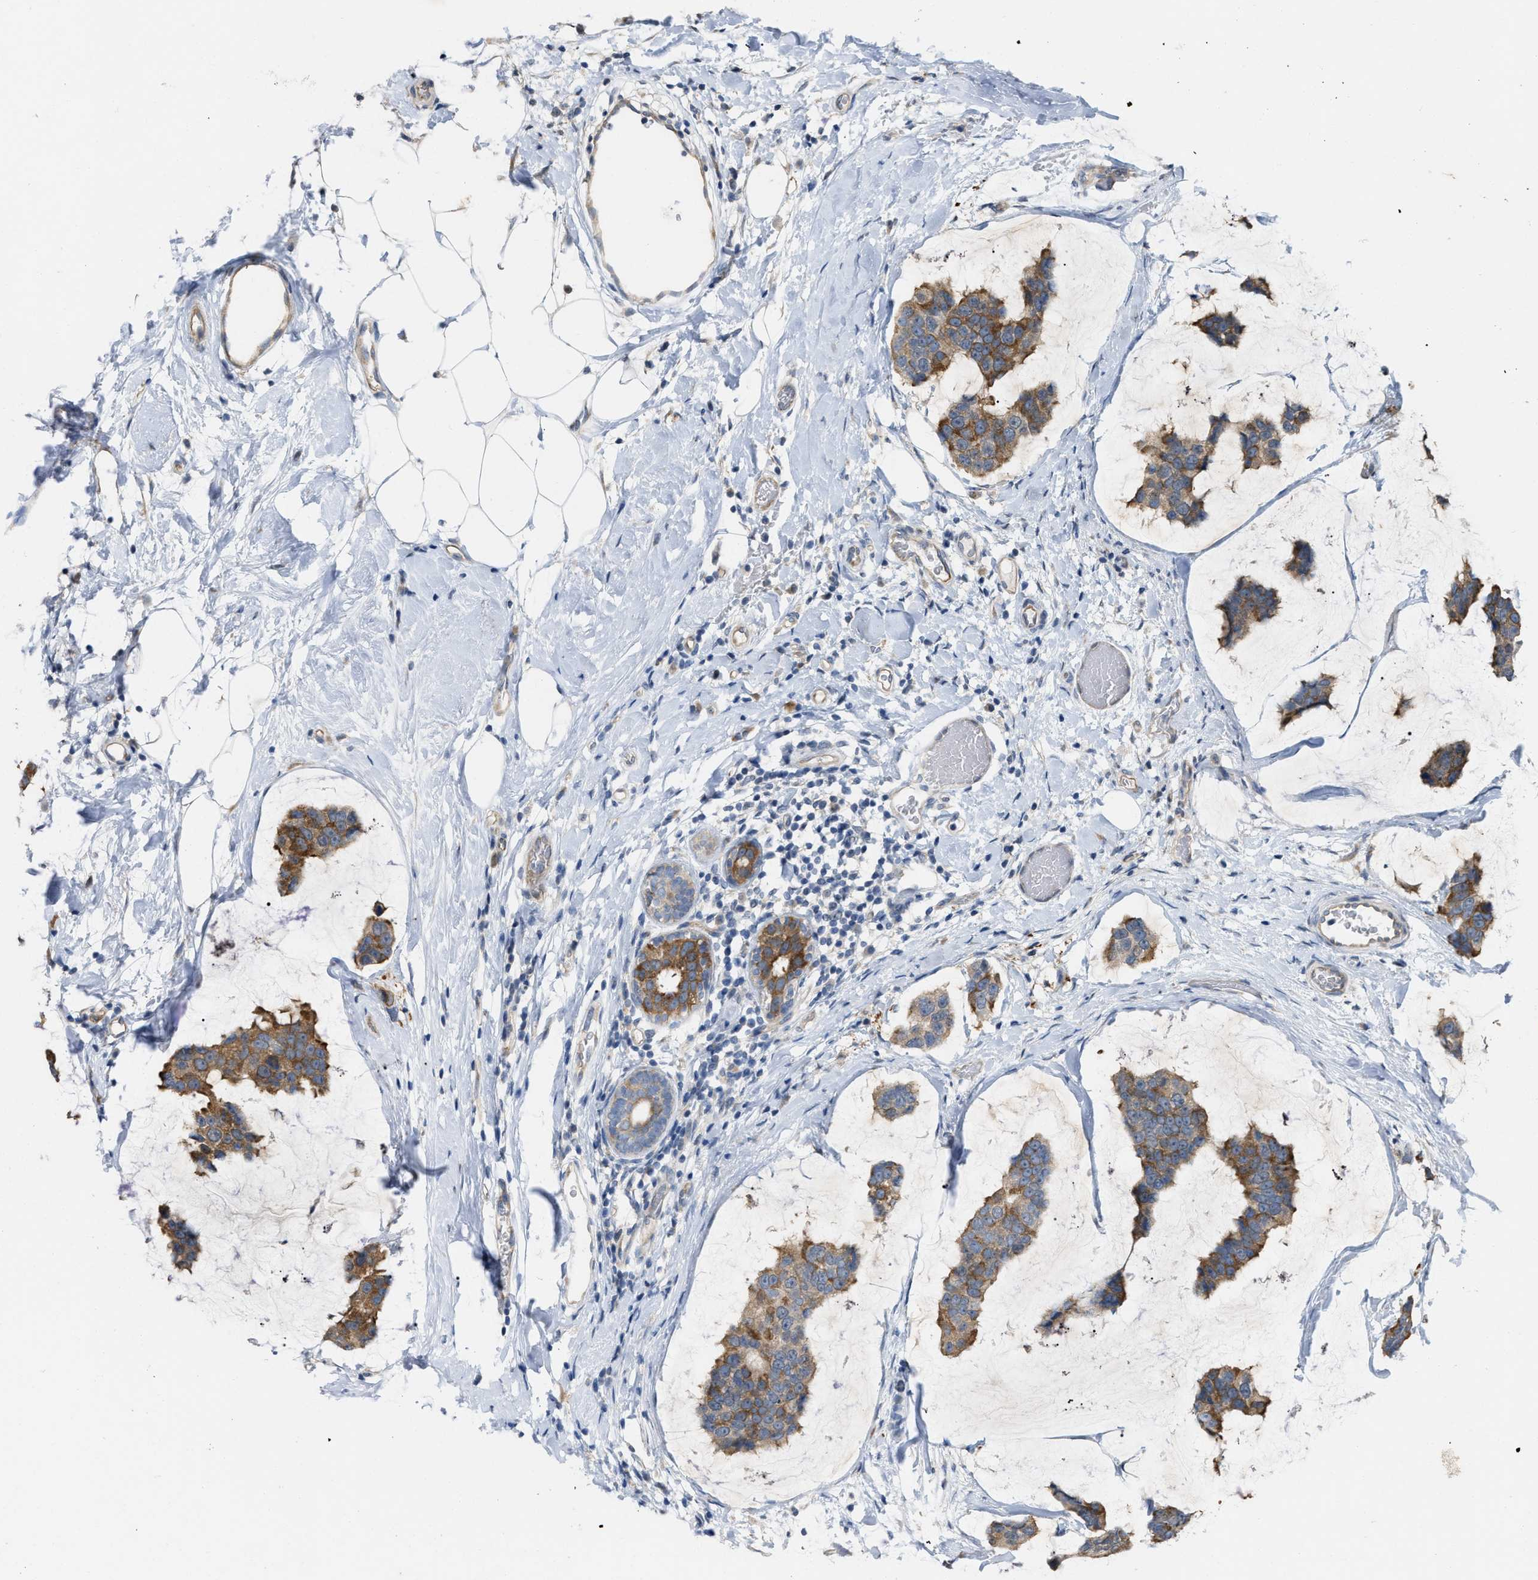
{"staining": {"intensity": "moderate", "quantity": ">75%", "location": "cytoplasmic/membranous"}, "tissue": "breast cancer", "cell_type": "Tumor cells", "image_type": "cancer", "snomed": [{"axis": "morphology", "description": "Normal tissue, NOS"}, {"axis": "morphology", "description": "Duct carcinoma"}, {"axis": "topography", "description": "Breast"}], "caption": "IHC photomicrograph of neoplastic tissue: human breast cancer (invasive ductal carcinoma) stained using IHC exhibits medium levels of moderate protein expression localized specifically in the cytoplasmic/membranous of tumor cells, appearing as a cytoplasmic/membranous brown color.", "gene": "CSNK1A1", "patient": {"sex": "female", "age": 50}}